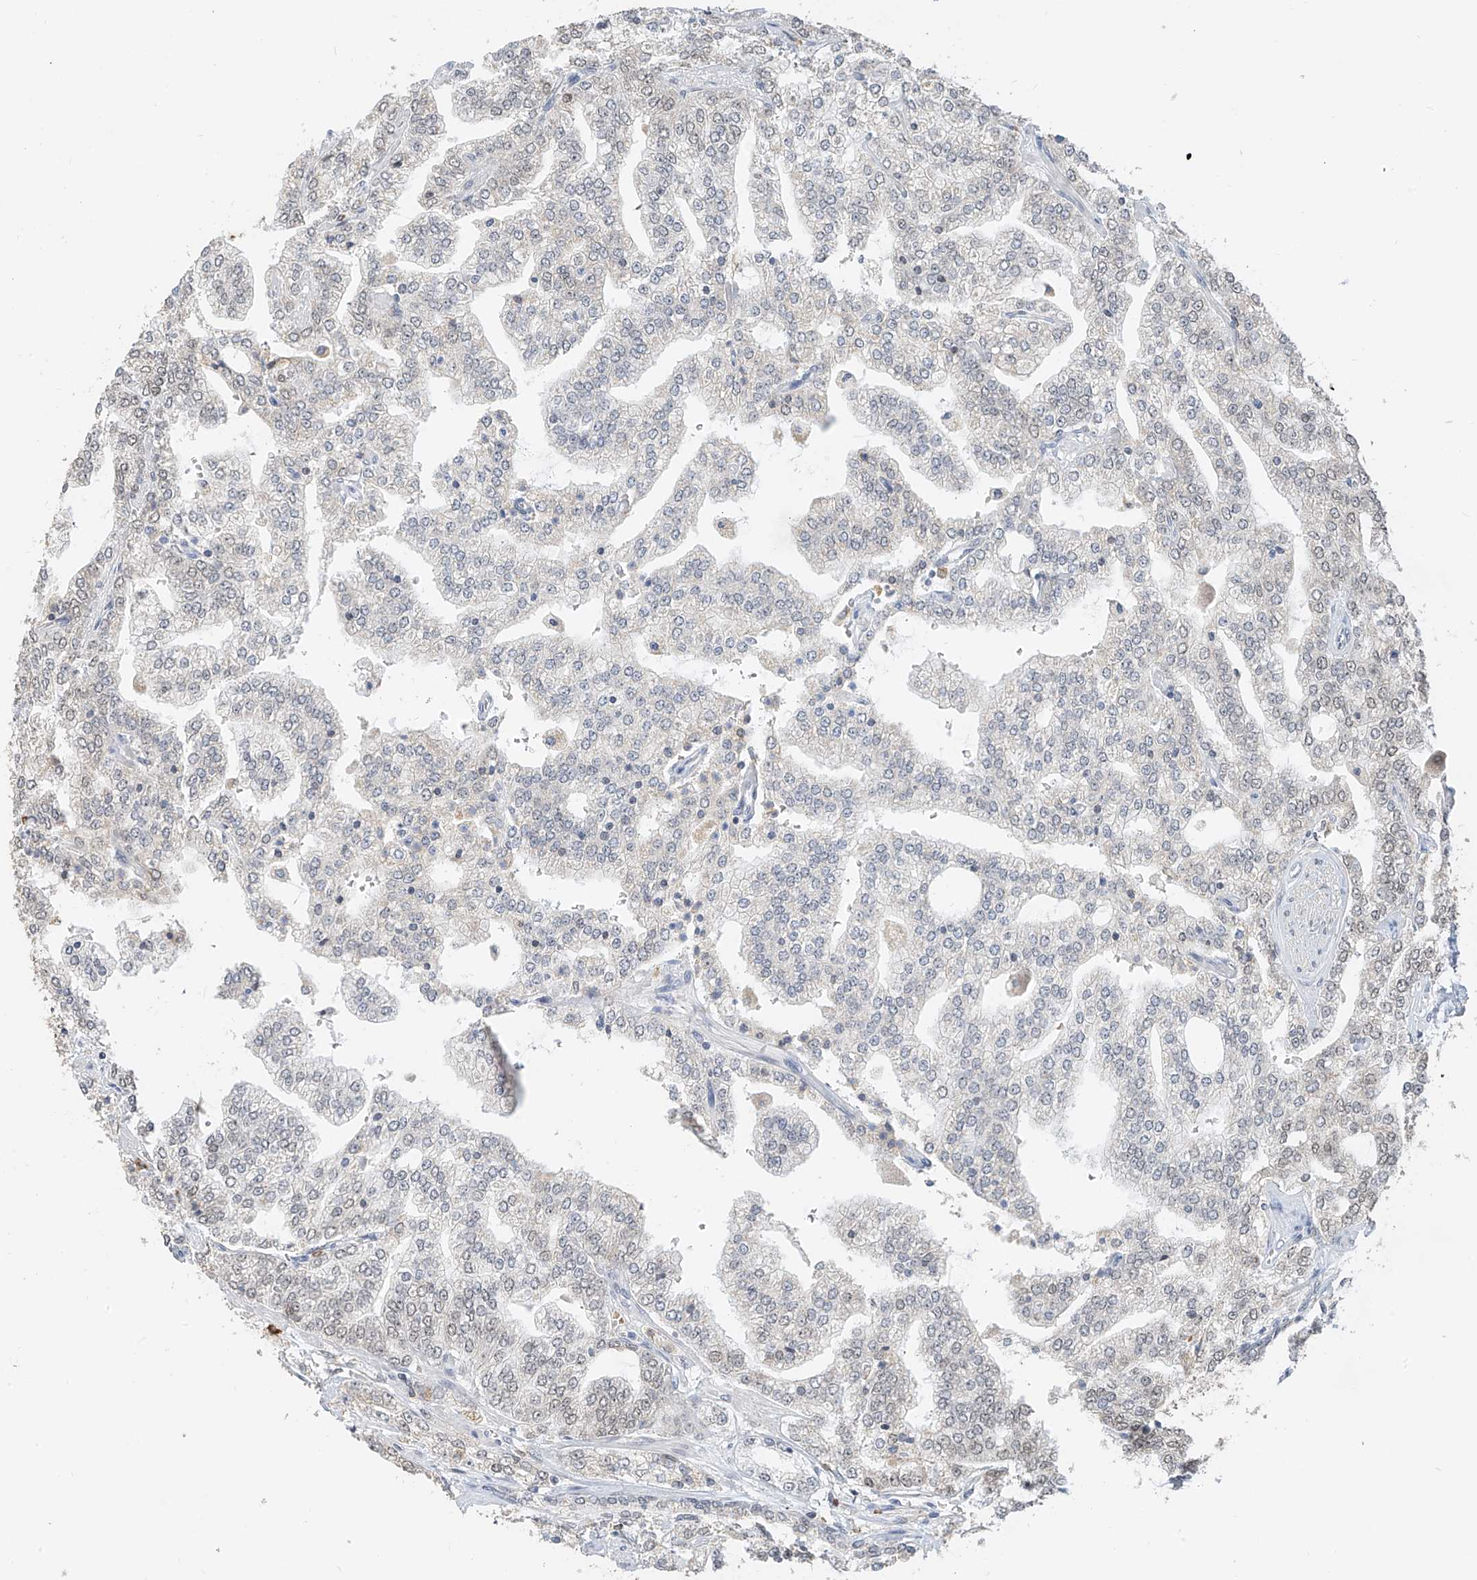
{"staining": {"intensity": "weak", "quantity": "25%-75%", "location": "nuclear"}, "tissue": "prostate cancer", "cell_type": "Tumor cells", "image_type": "cancer", "snomed": [{"axis": "morphology", "description": "Adenocarcinoma, High grade"}, {"axis": "topography", "description": "Prostate"}], "caption": "An image of human high-grade adenocarcinoma (prostate) stained for a protein shows weak nuclear brown staining in tumor cells.", "gene": "ZMYM2", "patient": {"sex": "male", "age": 64}}